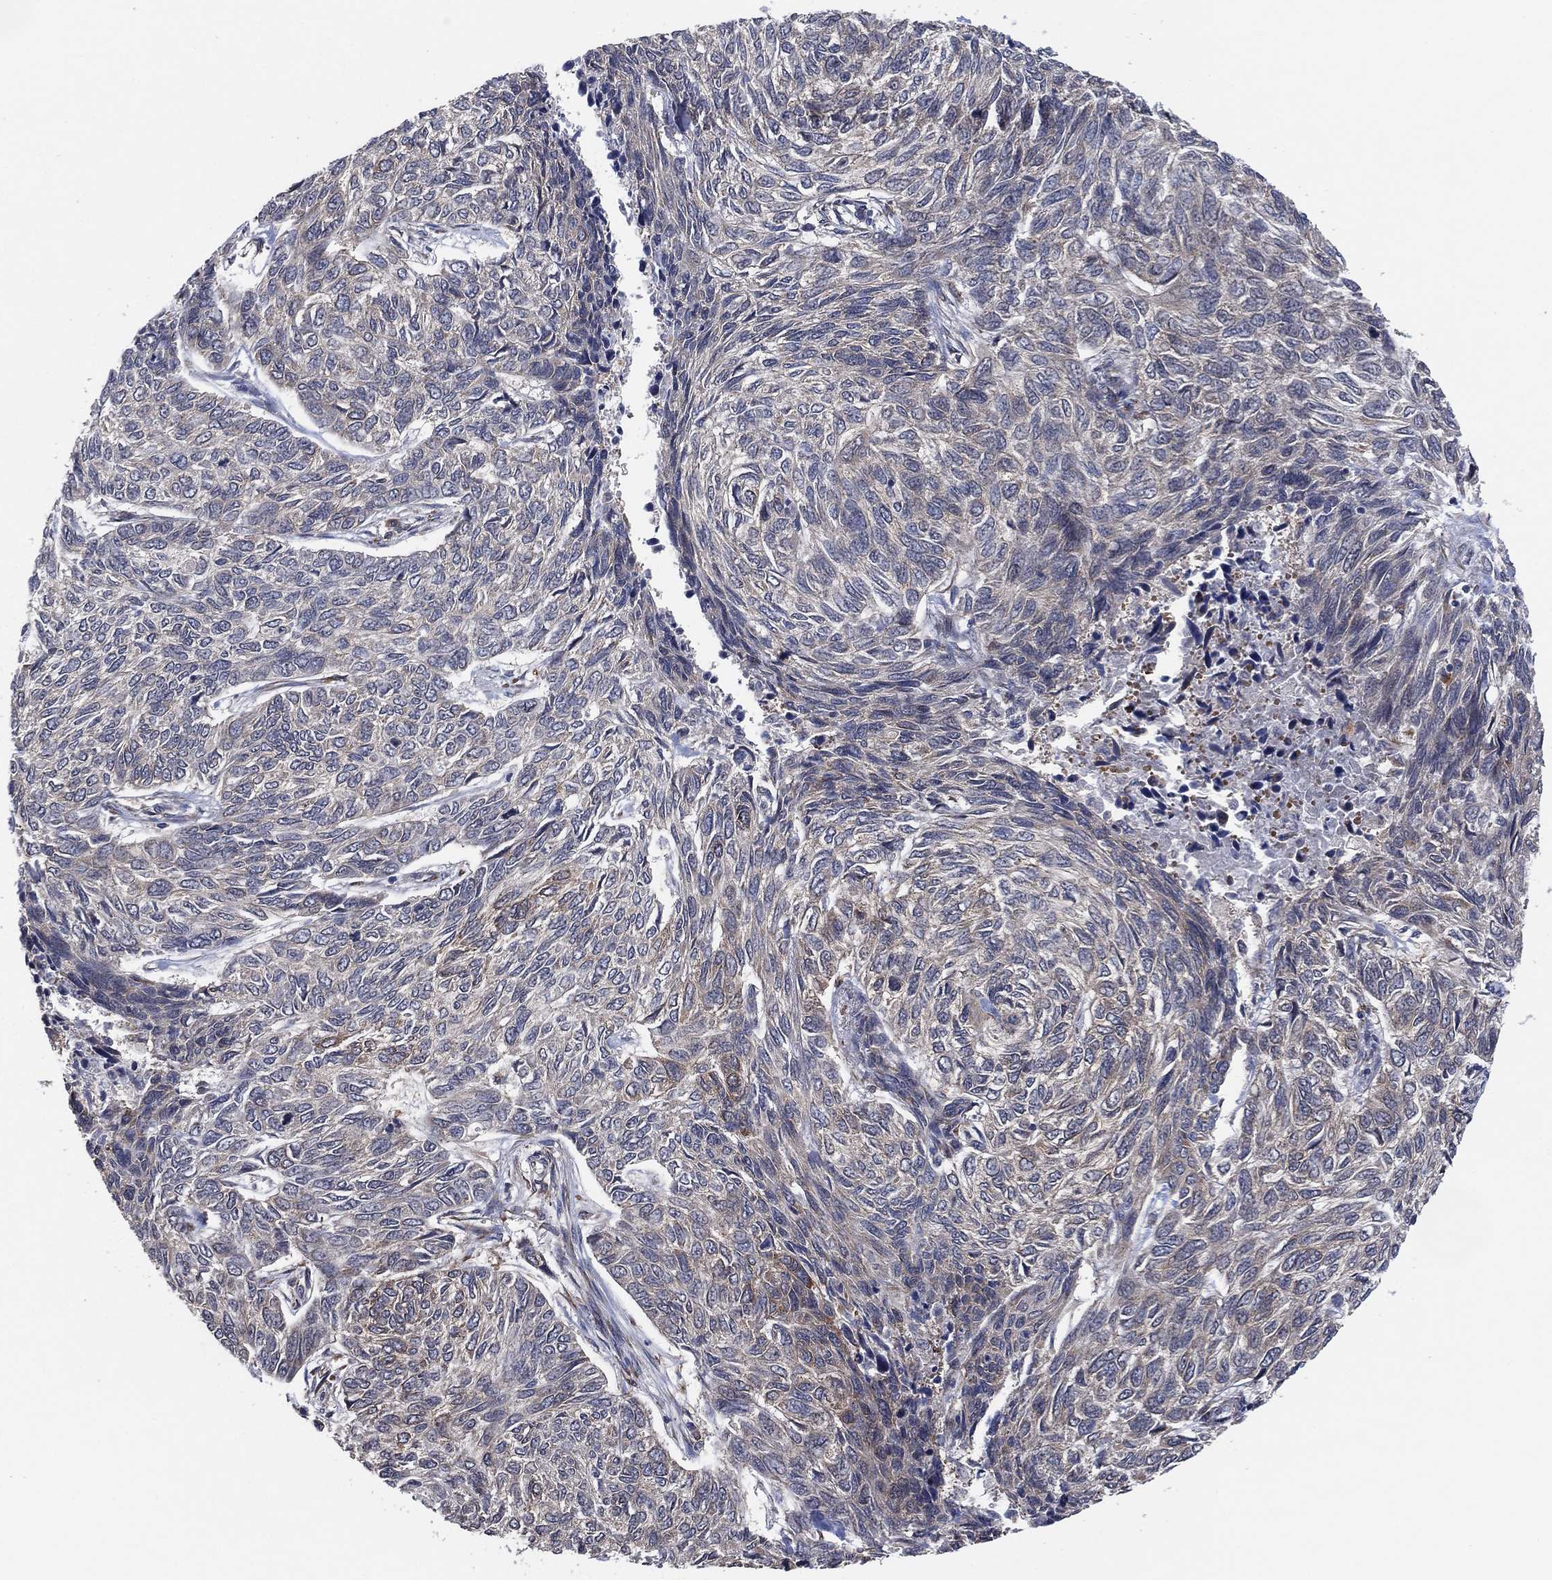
{"staining": {"intensity": "negative", "quantity": "none", "location": "none"}, "tissue": "skin cancer", "cell_type": "Tumor cells", "image_type": "cancer", "snomed": [{"axis": "morphology", "description": "Basal cell carcinoma"}, {"axis": "topography", "description": "Skin"}], "caption": "Immunohistochemistry of human skin cancer demonstrates no expression in tumor cells.", "gene": "FAM104A", "patient": {"sex": "female", "age": 65}}